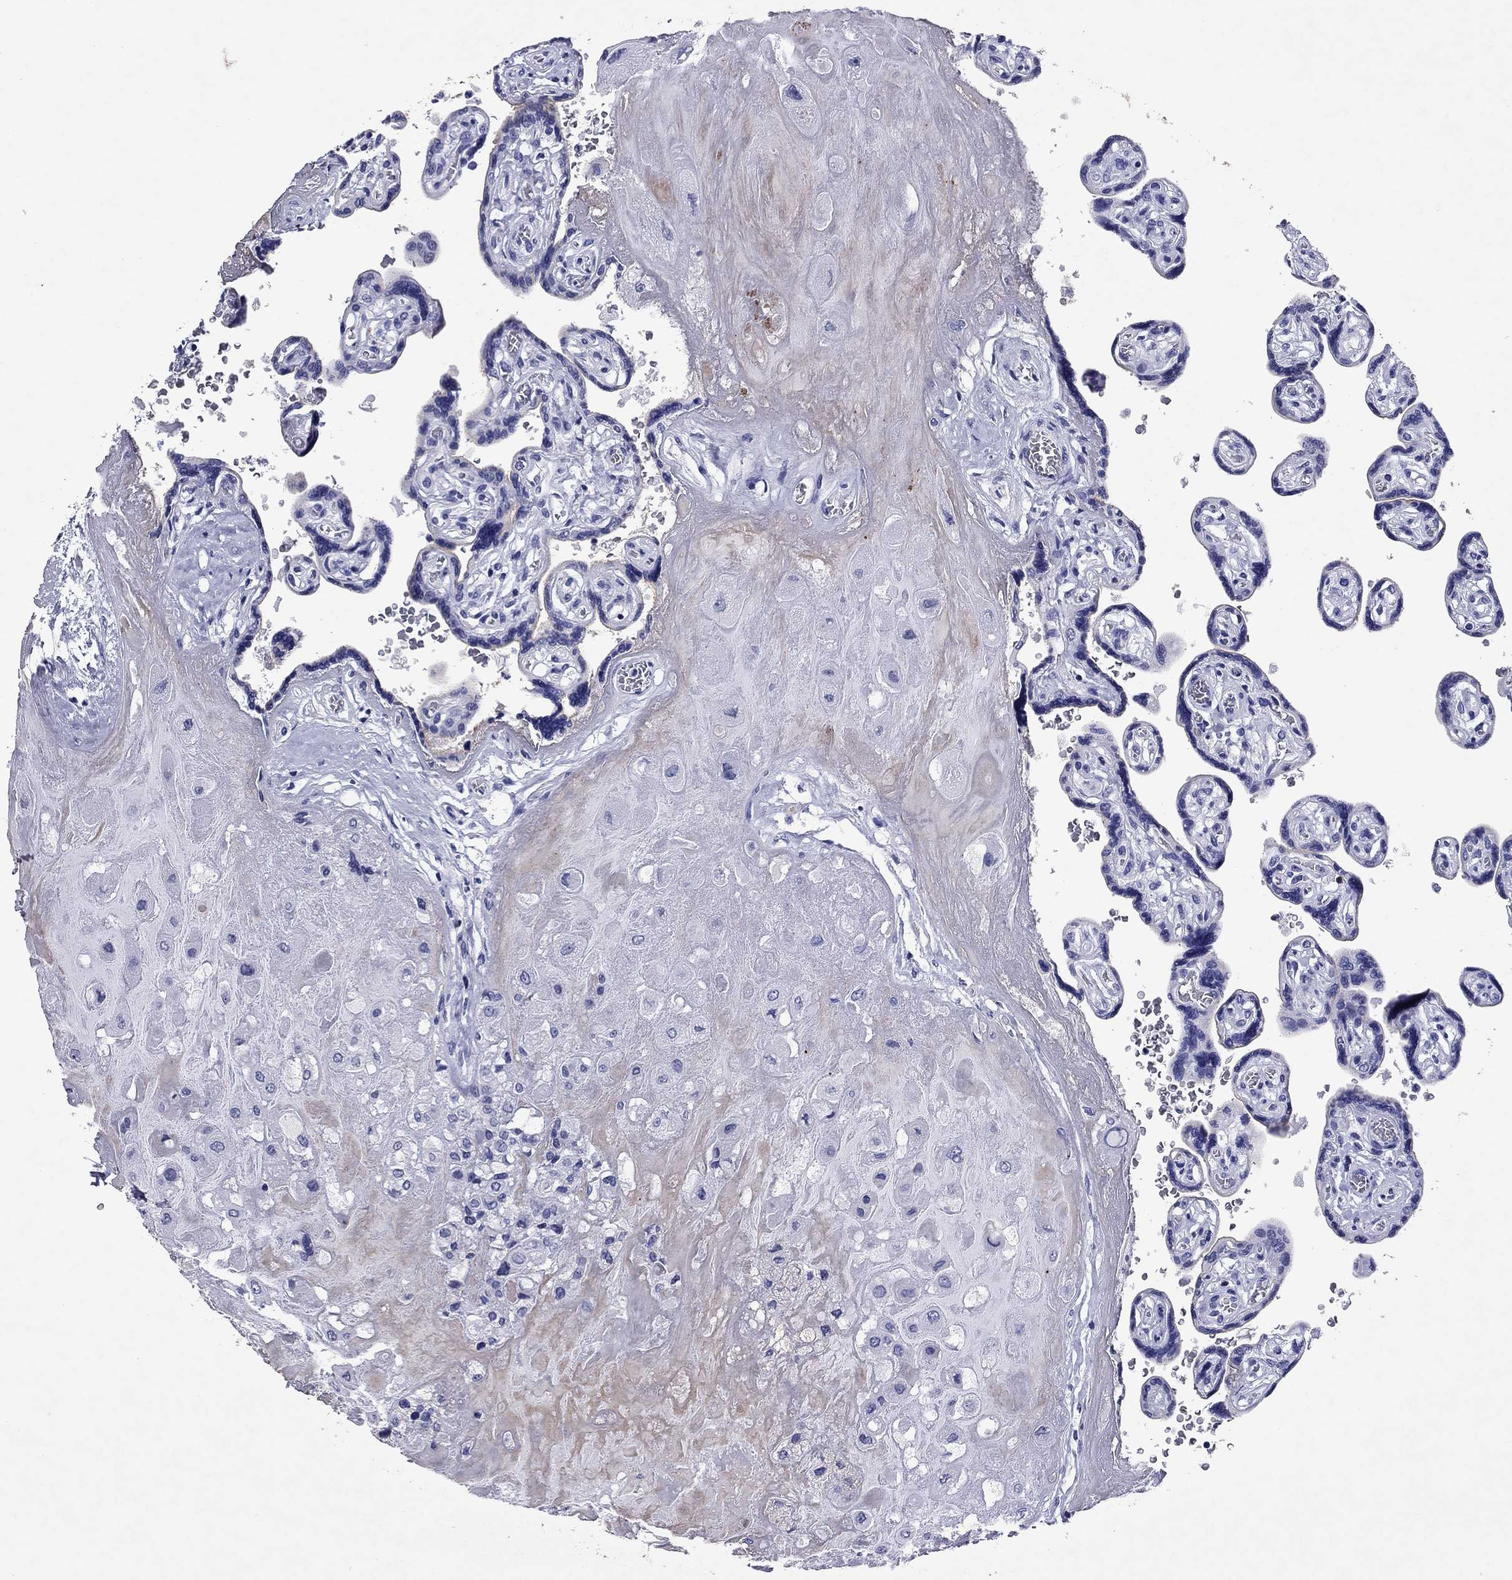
{"staining": {"intensity": "negative", "quantity": "none", "location": "none"}, "tissue": "placenta", "cell_type": "Decidual cells", "image_type": "normal", "snomed": [{"axis": "morphology", "description": "Normal tissue, NOS"}, {"axis": "topography", "description": "Placenta"}], "caption": "The image exhibits no staining of decidual cells in benign placenta.", "gene": "GZMK", "patient": {"sex": "female", "age": 32}}